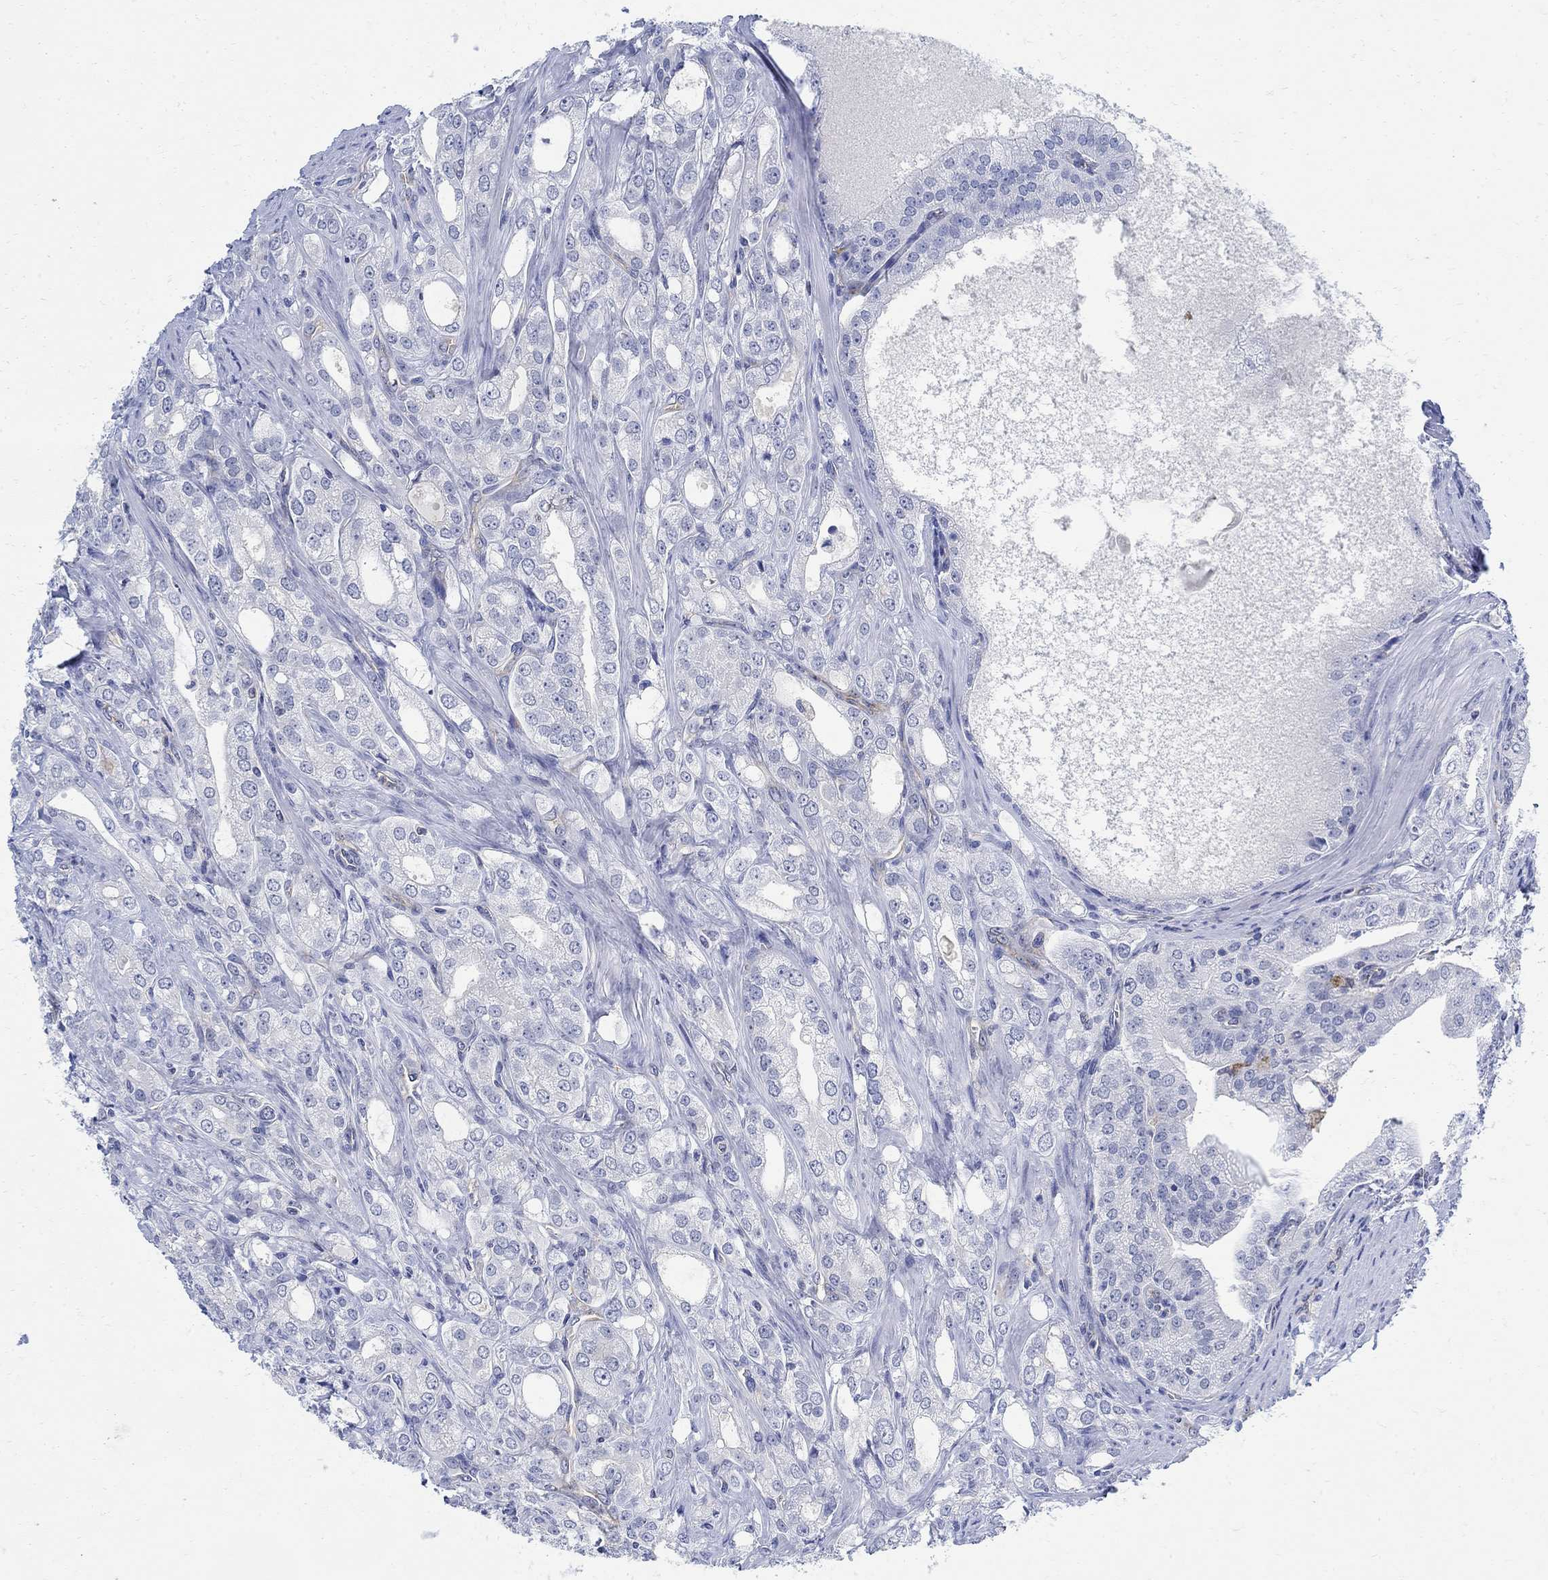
{"staining": {"intensity": "negative", "quantity": "none", "location": "none"}, "tissue": "prostate cancer", "cell_type": "Tumor cells", "image_type": "cancer", "snomed": [{"axis": "morphology", "description": "Adenocarcinoma, NOS"}, {"axis": "morphology", "description": "Adenocarcinoma, High grade"}, {"axis": "topography", "description": "Prostate"}], "caption": "Tumor cells show no significant staining in prostate cancer (adenocarcinoma).", "gene": "PHF21B", "patient": {"sex": "male", "age": 70}}